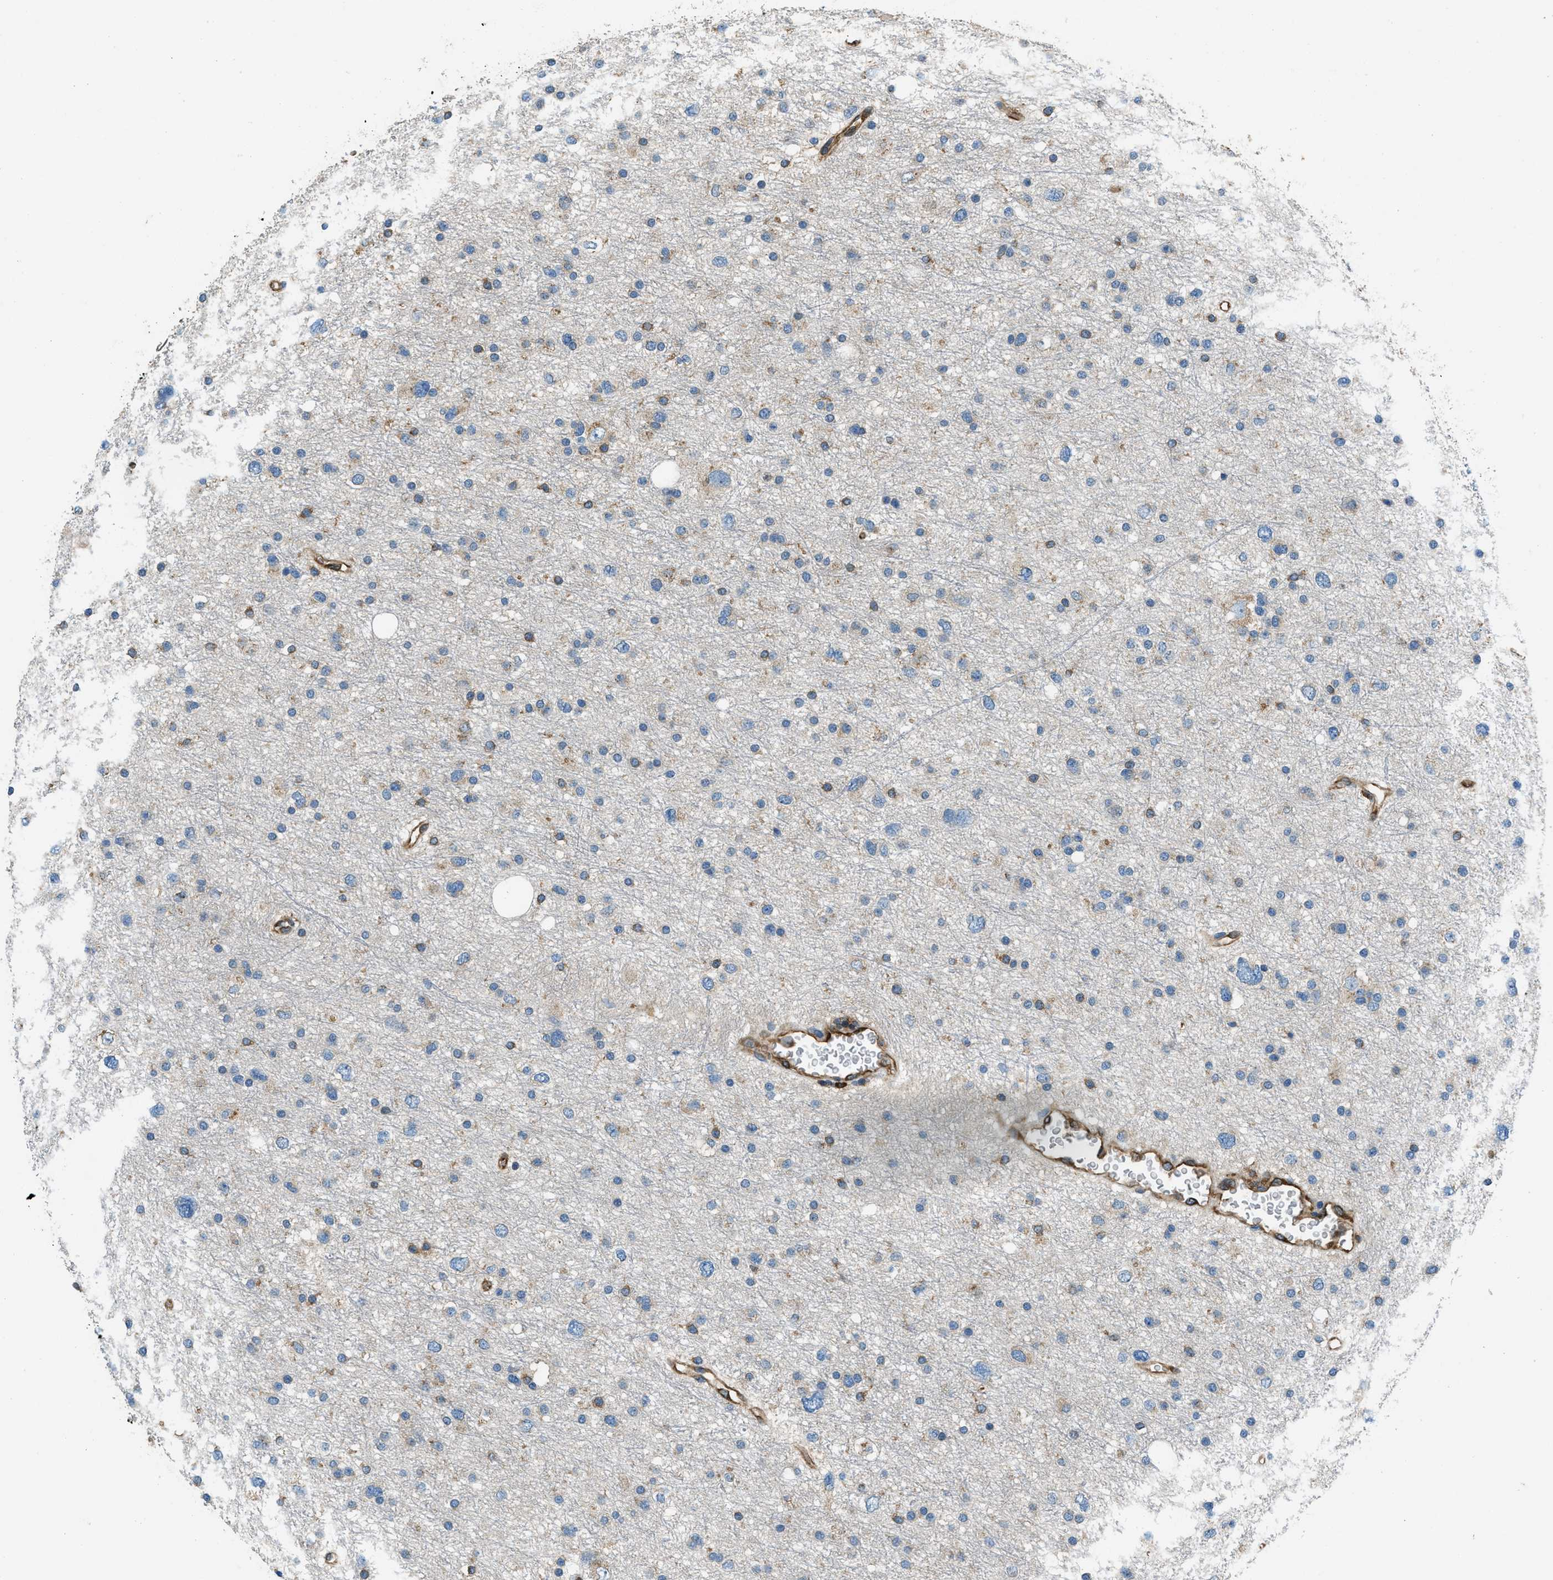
{"staining": {"intensity": "weak", "quantity": "<25%", "location": "cytoplasmic/membranous"}, "tissue": "glioma", "cell_type": "Tumor cells", "image_type": "cancer", "snomed": [{"axis": "morphology", "description": "Glioma, malignant, Low grade"}, {"axis": "topography", "description": "Brain"}], "caption": "Human malignant glioma (low-grade) stained for a protein using IHC displays no expression in tumor cells.", "gene": "GIMAP8", "patient": {"sex": "female", "age": 37}}